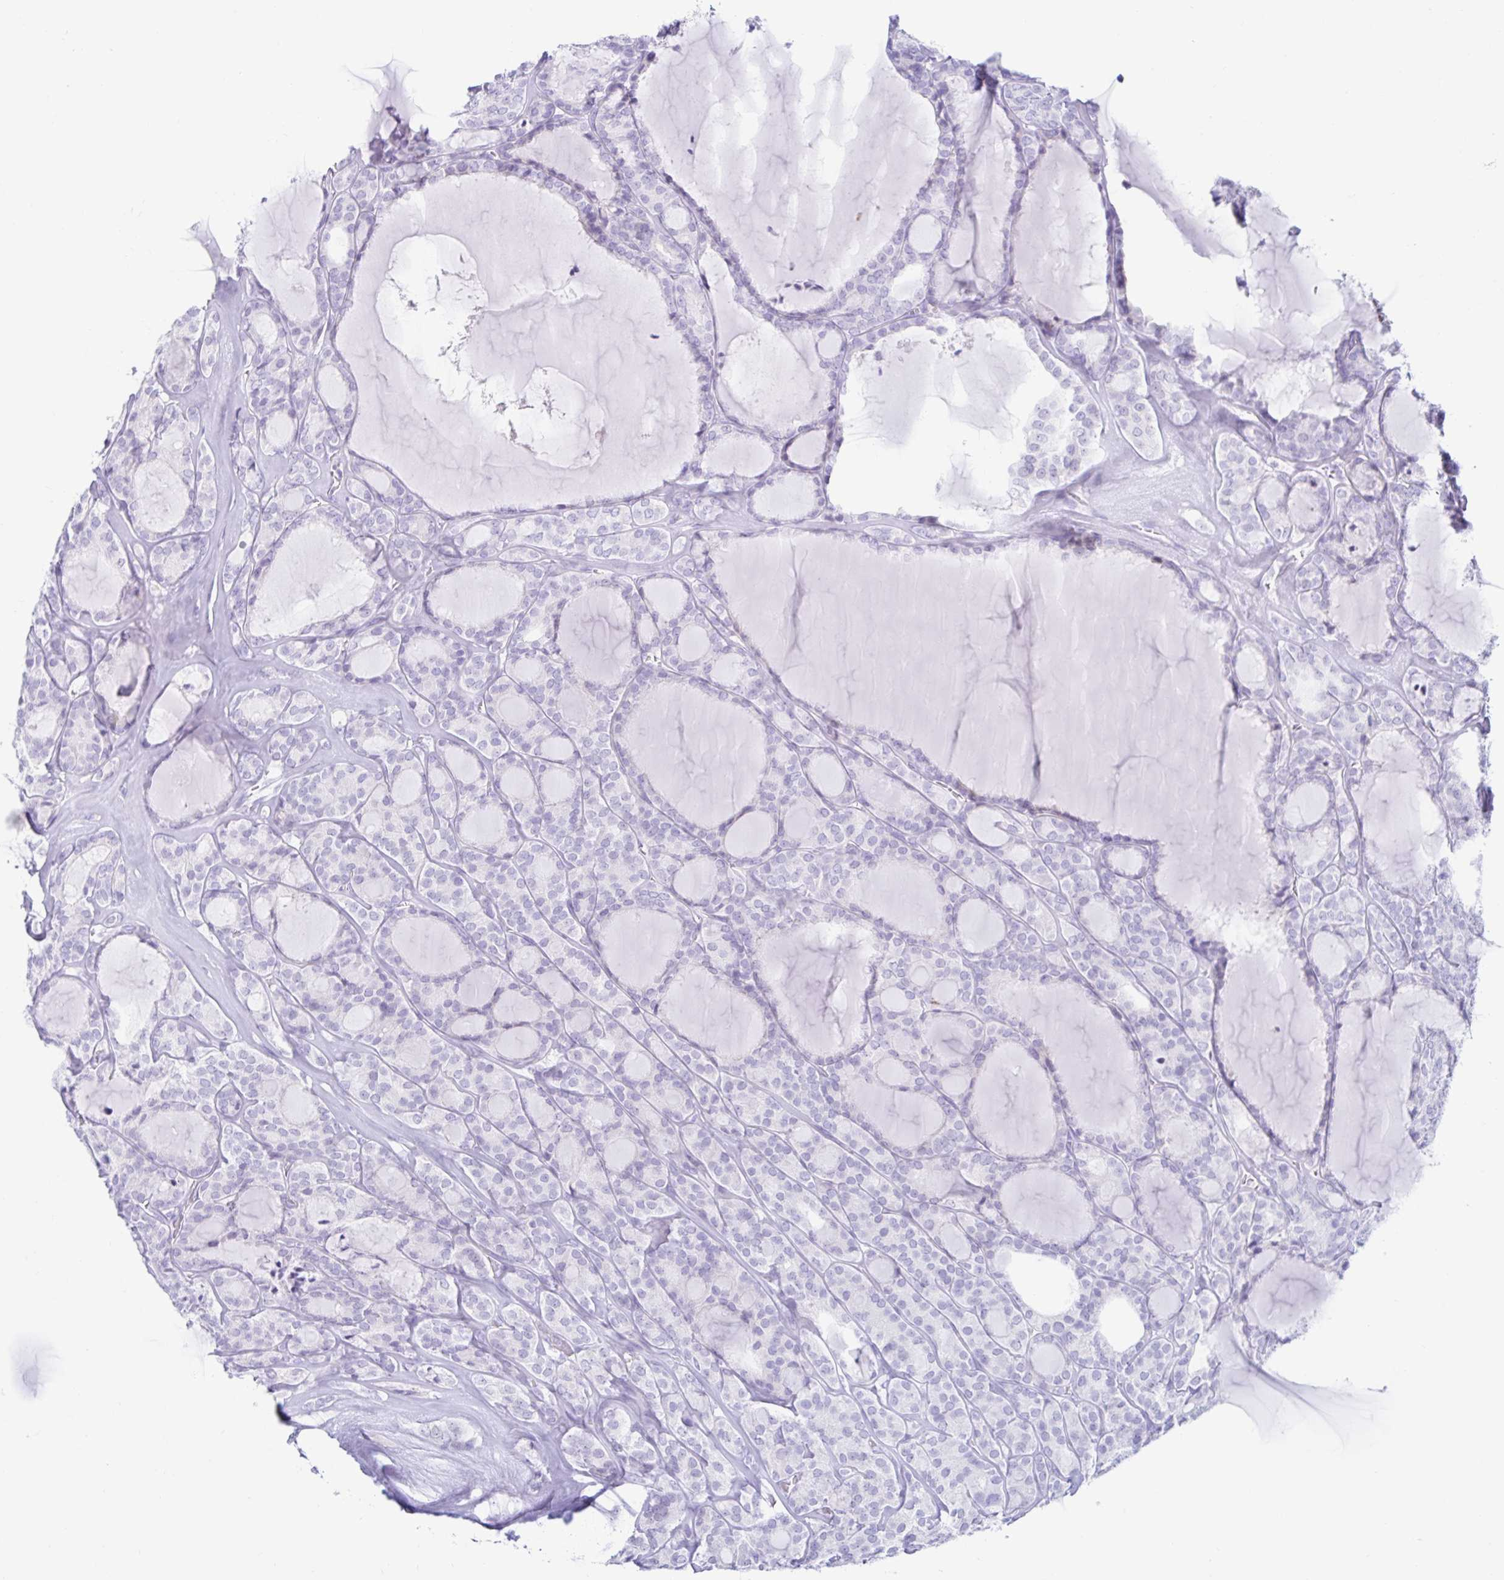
{"staining": {"intensity": "negative", "quantity": "none", "location": "none"}, "tissue": "thyroid cancer", "cell_type": "Tumor cells", "image_type": "cancer", "snomed": [{"axis": "morphology", "description": "Follicular adenoma carcinoma, NOS"}, {"axis": "topography", "description": "Thyroid gland"}], "caption": "Follicular adenoma carcinoma (thyroid) was stained to show a protein in brown. There is no significant expression in tumor cells.", "gene": "BEST1", "patient": {"sex": "male", "age": 74}}